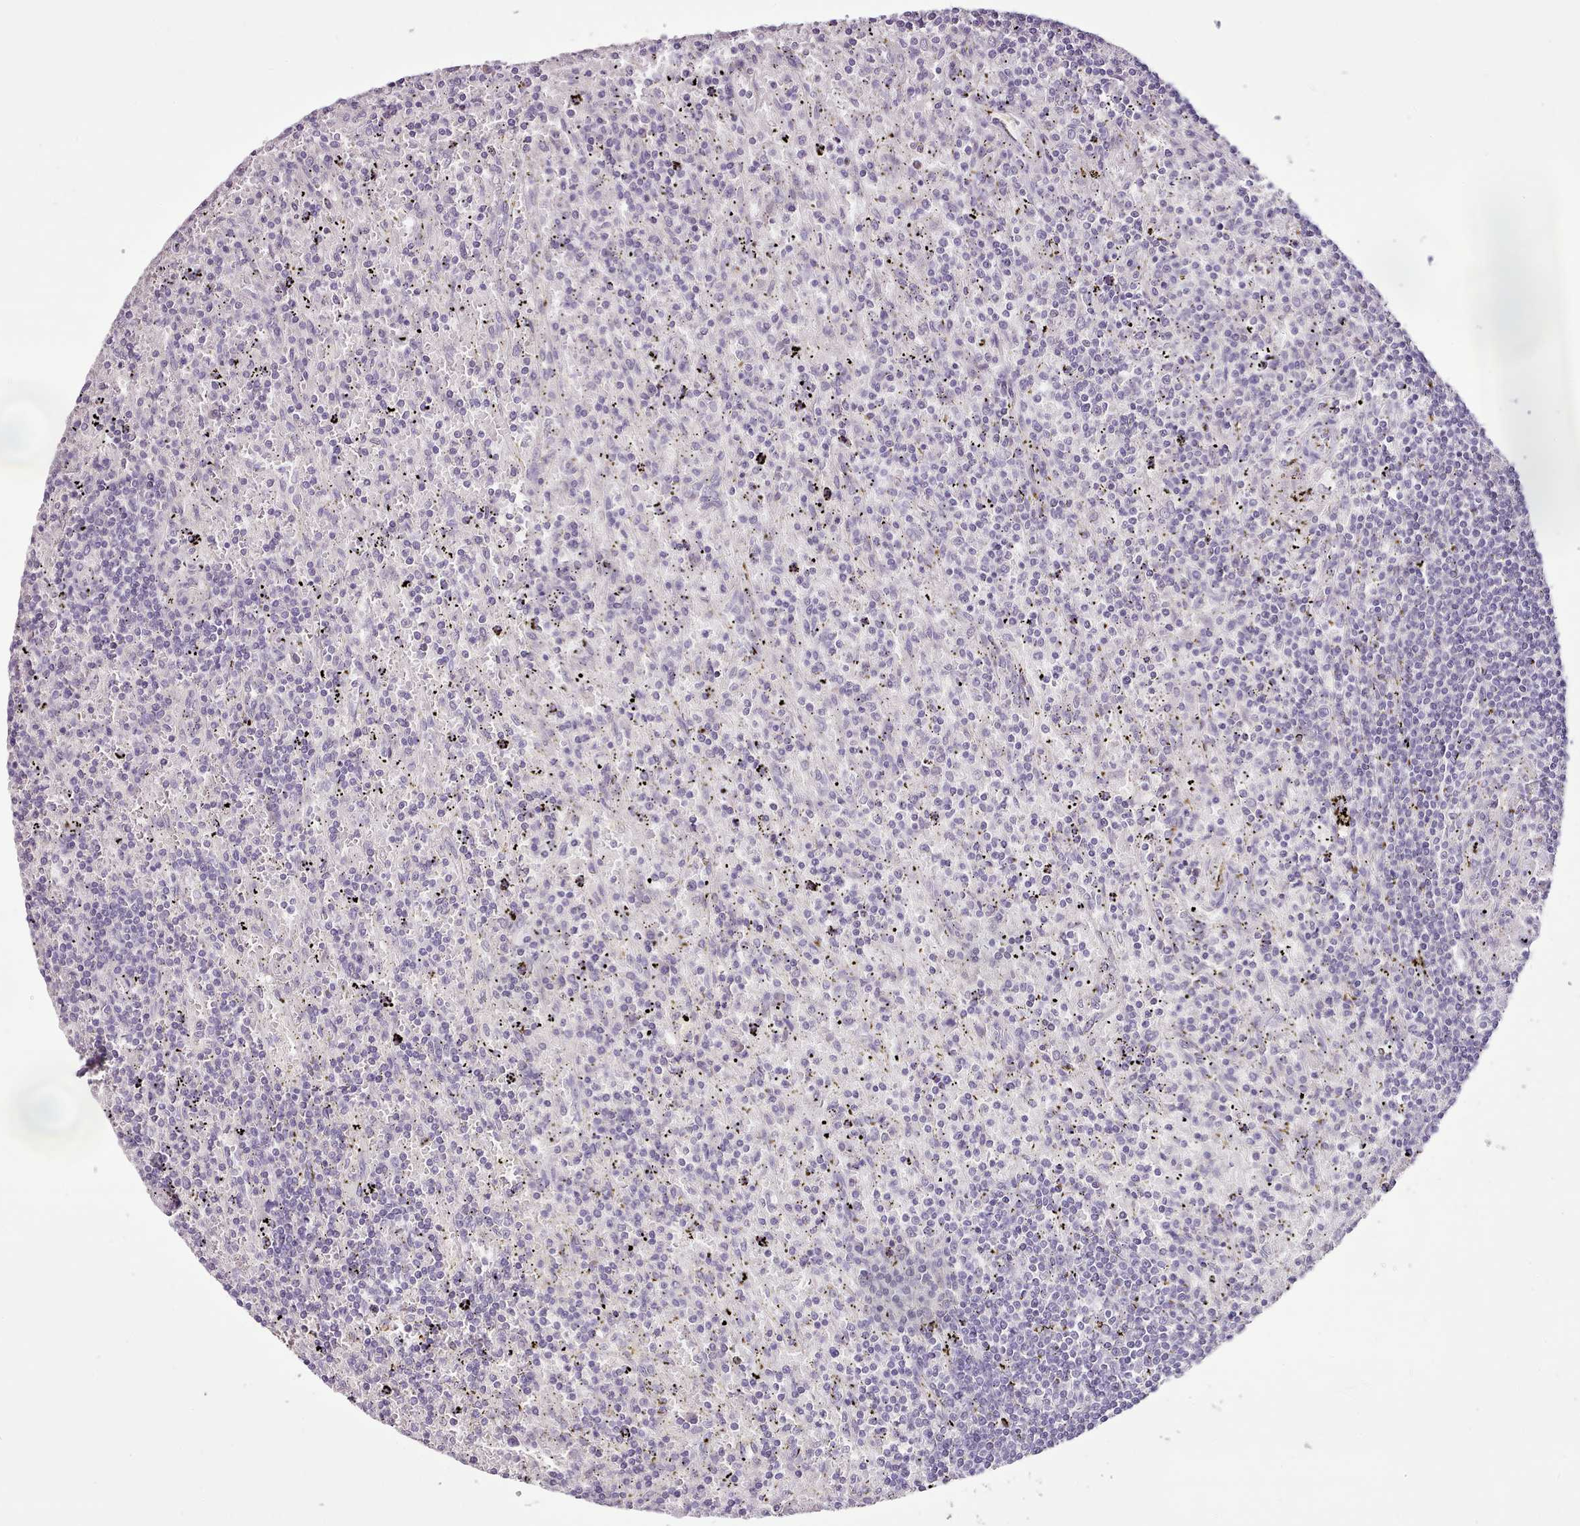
{"staining": {"intensity": "negative", "quantity": "none", "location": "none"}, "tissue": "lymphoma", "cell_type": "Tumor cells", "image_type": "cancer", "snomed": [{"axis": "morphology", "description": "Malignant lymphoma, non-Hodgkin's type, Low grade"}, {"axis": "topography", "description": "Spleen"}], "caption": "The image exhibits no significant expression in tumor cells of lymphoma.", "gene": "BLOC1S2", "patient": {"sex": "male", "age": 76}}